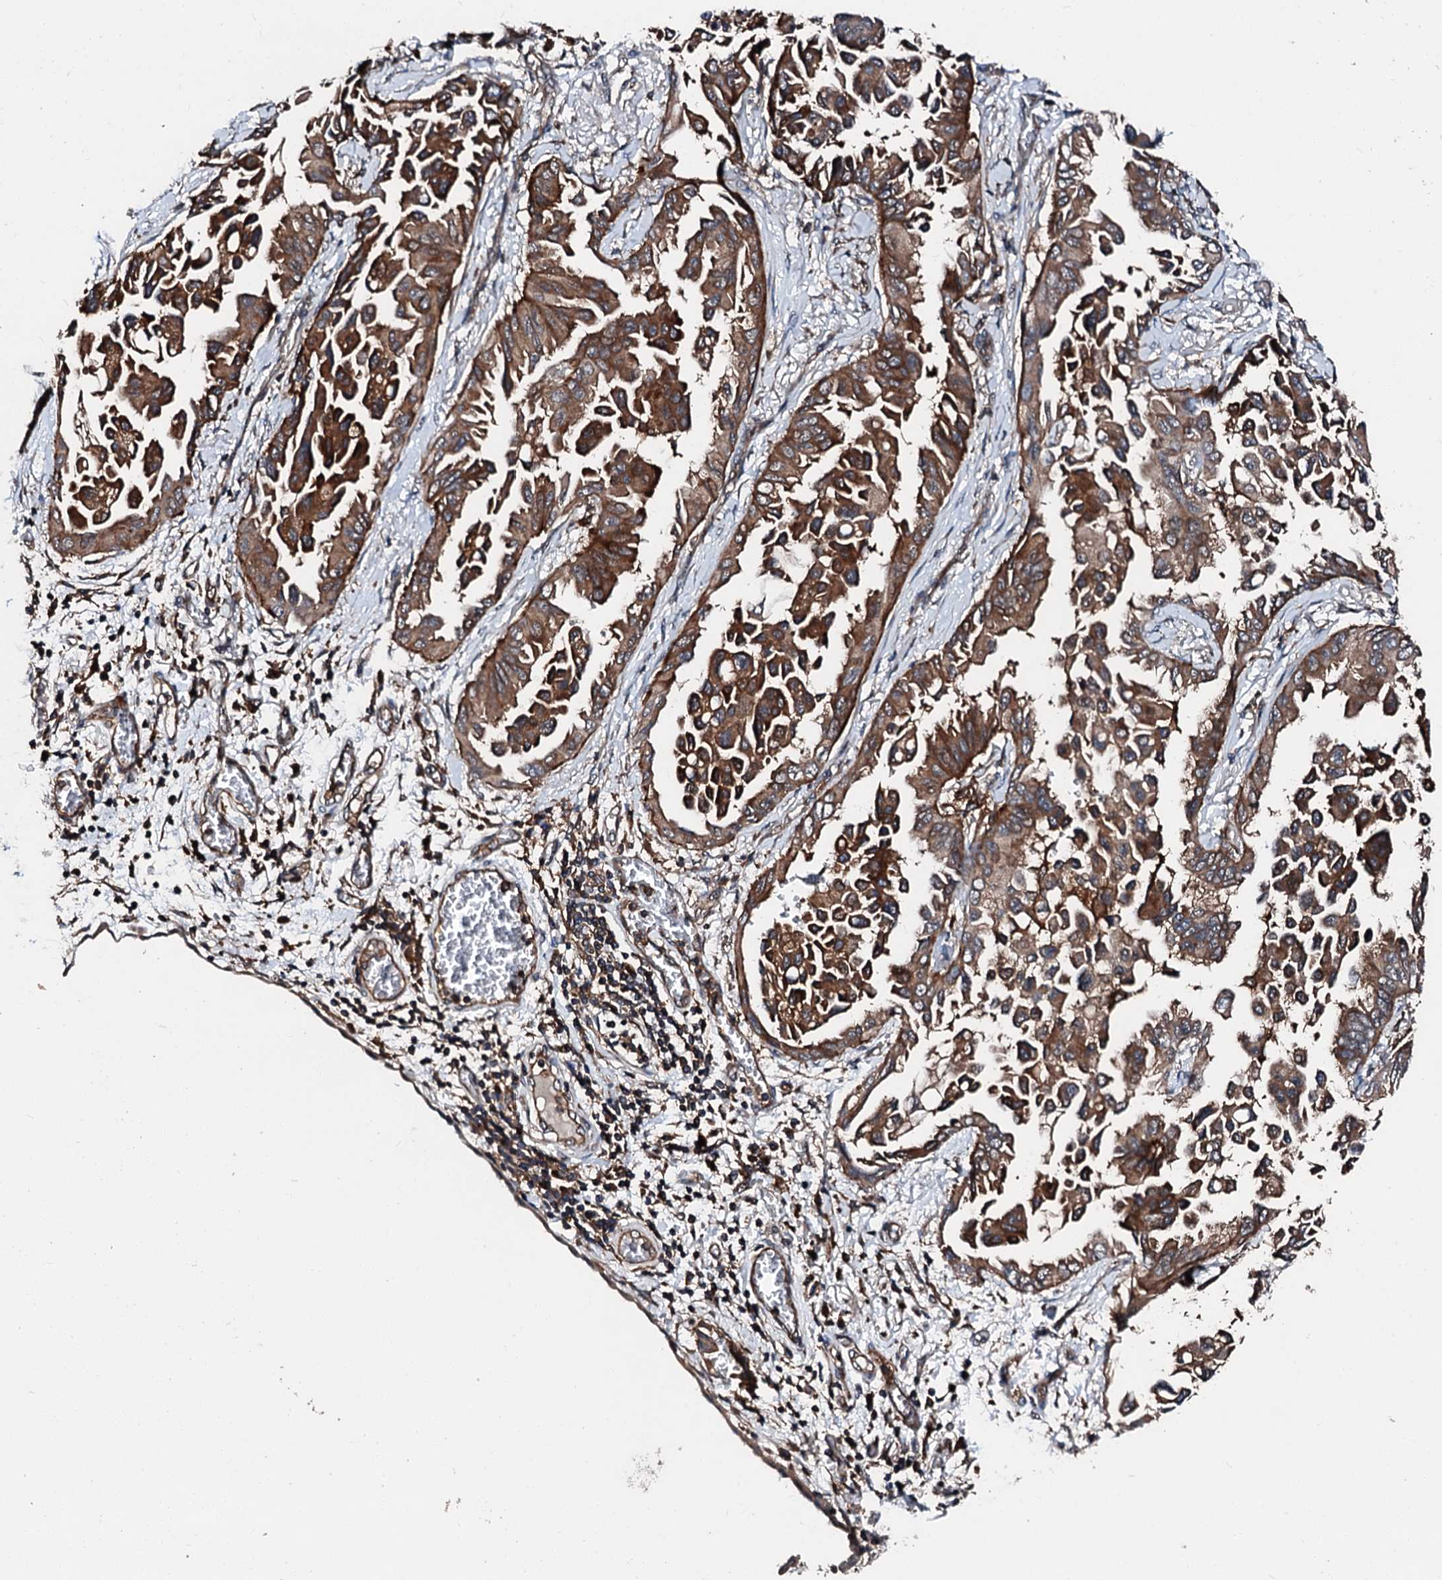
{"staining": {"intensity": "strong", "quantity": ">75%", "location": "cytoplasmic/membranous"}, "tissue": "lung cancer", "cell_type": "Tumor cells", "image_type": "cancer", "snomed": [{"axis": "morphology", "description": "Adenocarcinoma, NOS"}, {"axis": "topography", "description": "Lung"}], "caption": "Lung adenocarcinoma stained with a protein marker reveals strong staining in tumor cells.", "gene": "FGD4", "patient": {"sex": "female", "age": 67}}